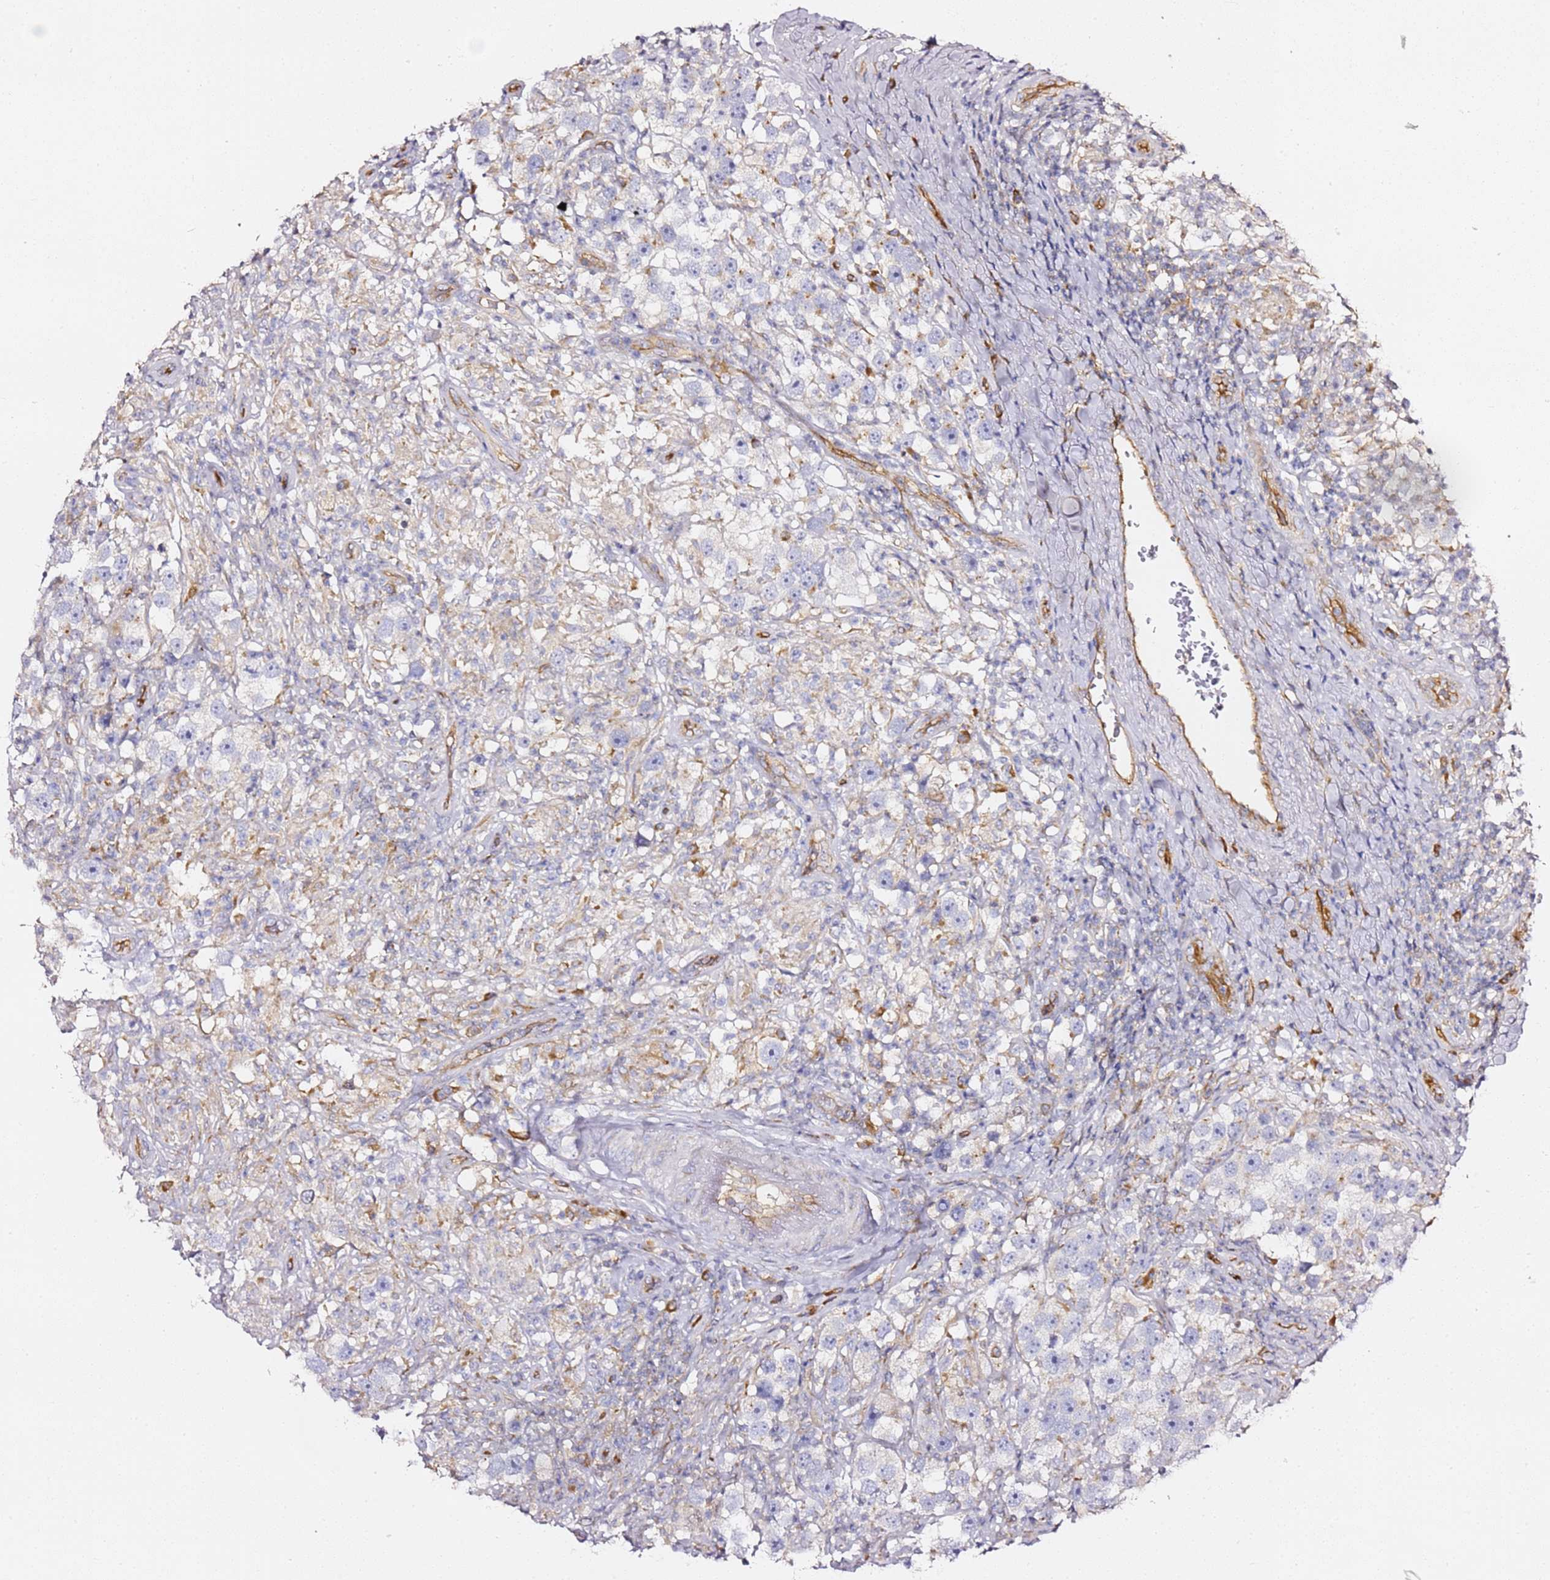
{"staining": {"intensity": "negative", "quantity": "none", "location": "none"}, "tissue": "testis cancer", "cell_type": "Tumor cells", "image_type": "cancer", "snomed": [{"axis": "morphology", "description": "Seminoma, NOS"}, {"axis": "topography", "description": "Testis"}], "caption": "A histopathology image of testis cancer stained for a protein shows no brown staining in tumor cells.", "gene": "KIF7", "patient": {"sex": "male", "age": 49}}